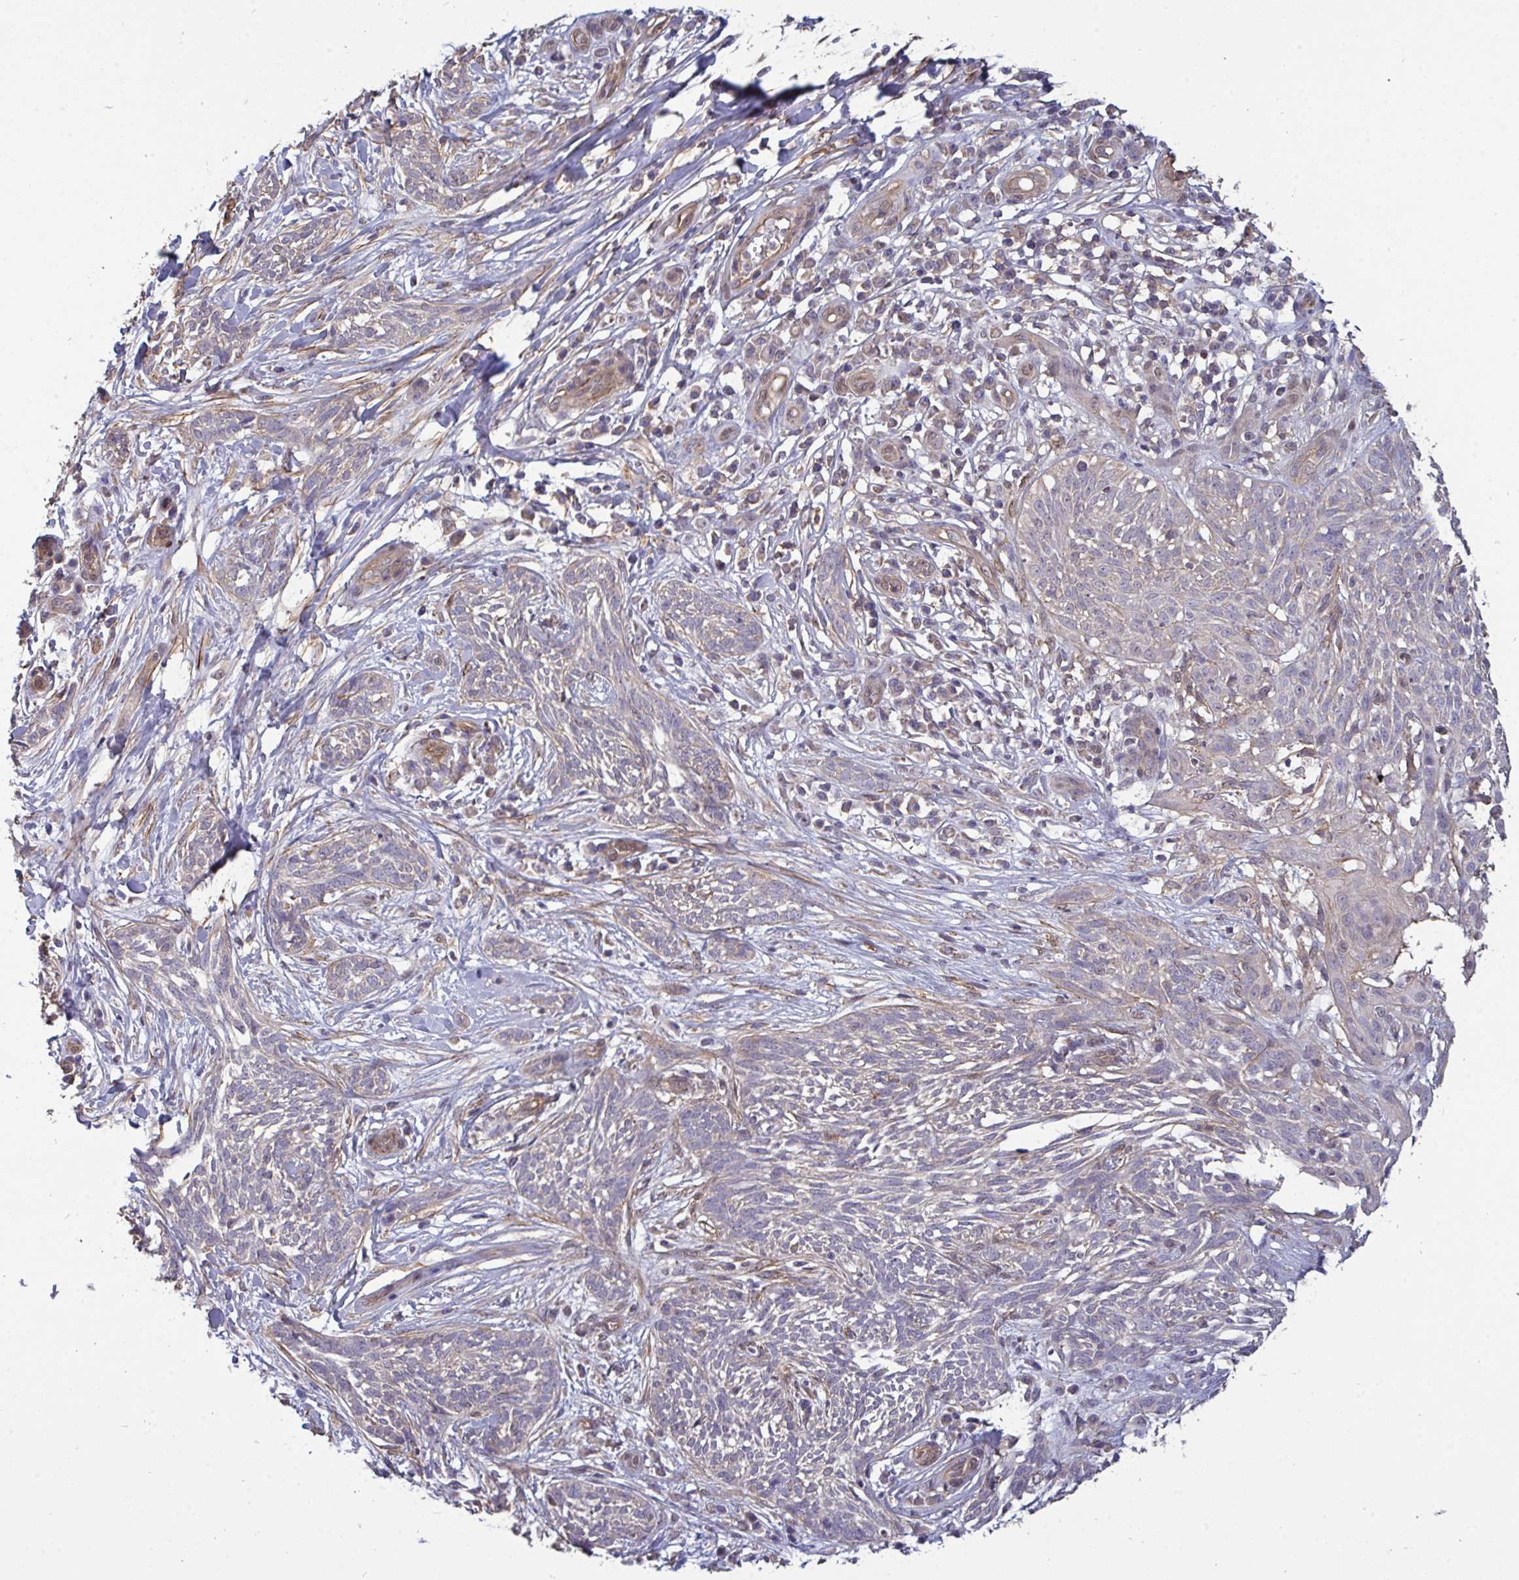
{"staining": {"intensity": "negative", "quantity": "none", "location": "none"}, "tissue": "skin cancer", "cell_type": "Tumor cells", "image_type": "cancer", "snomed": [{"axis": "morphology", "description": "Basal cell carcinoma"}, {"axis": "topography", "description": "Skin"}, {"axis": "topography", "description": "Skin, foot"}], "caption": "A high-resolution photomicrograph shows immunohistochemistry staining of skin cancer, which displays no significant staining in tumor cells.", "gene": "ISCU", "patient": {"sex": "female", "age": 86}}